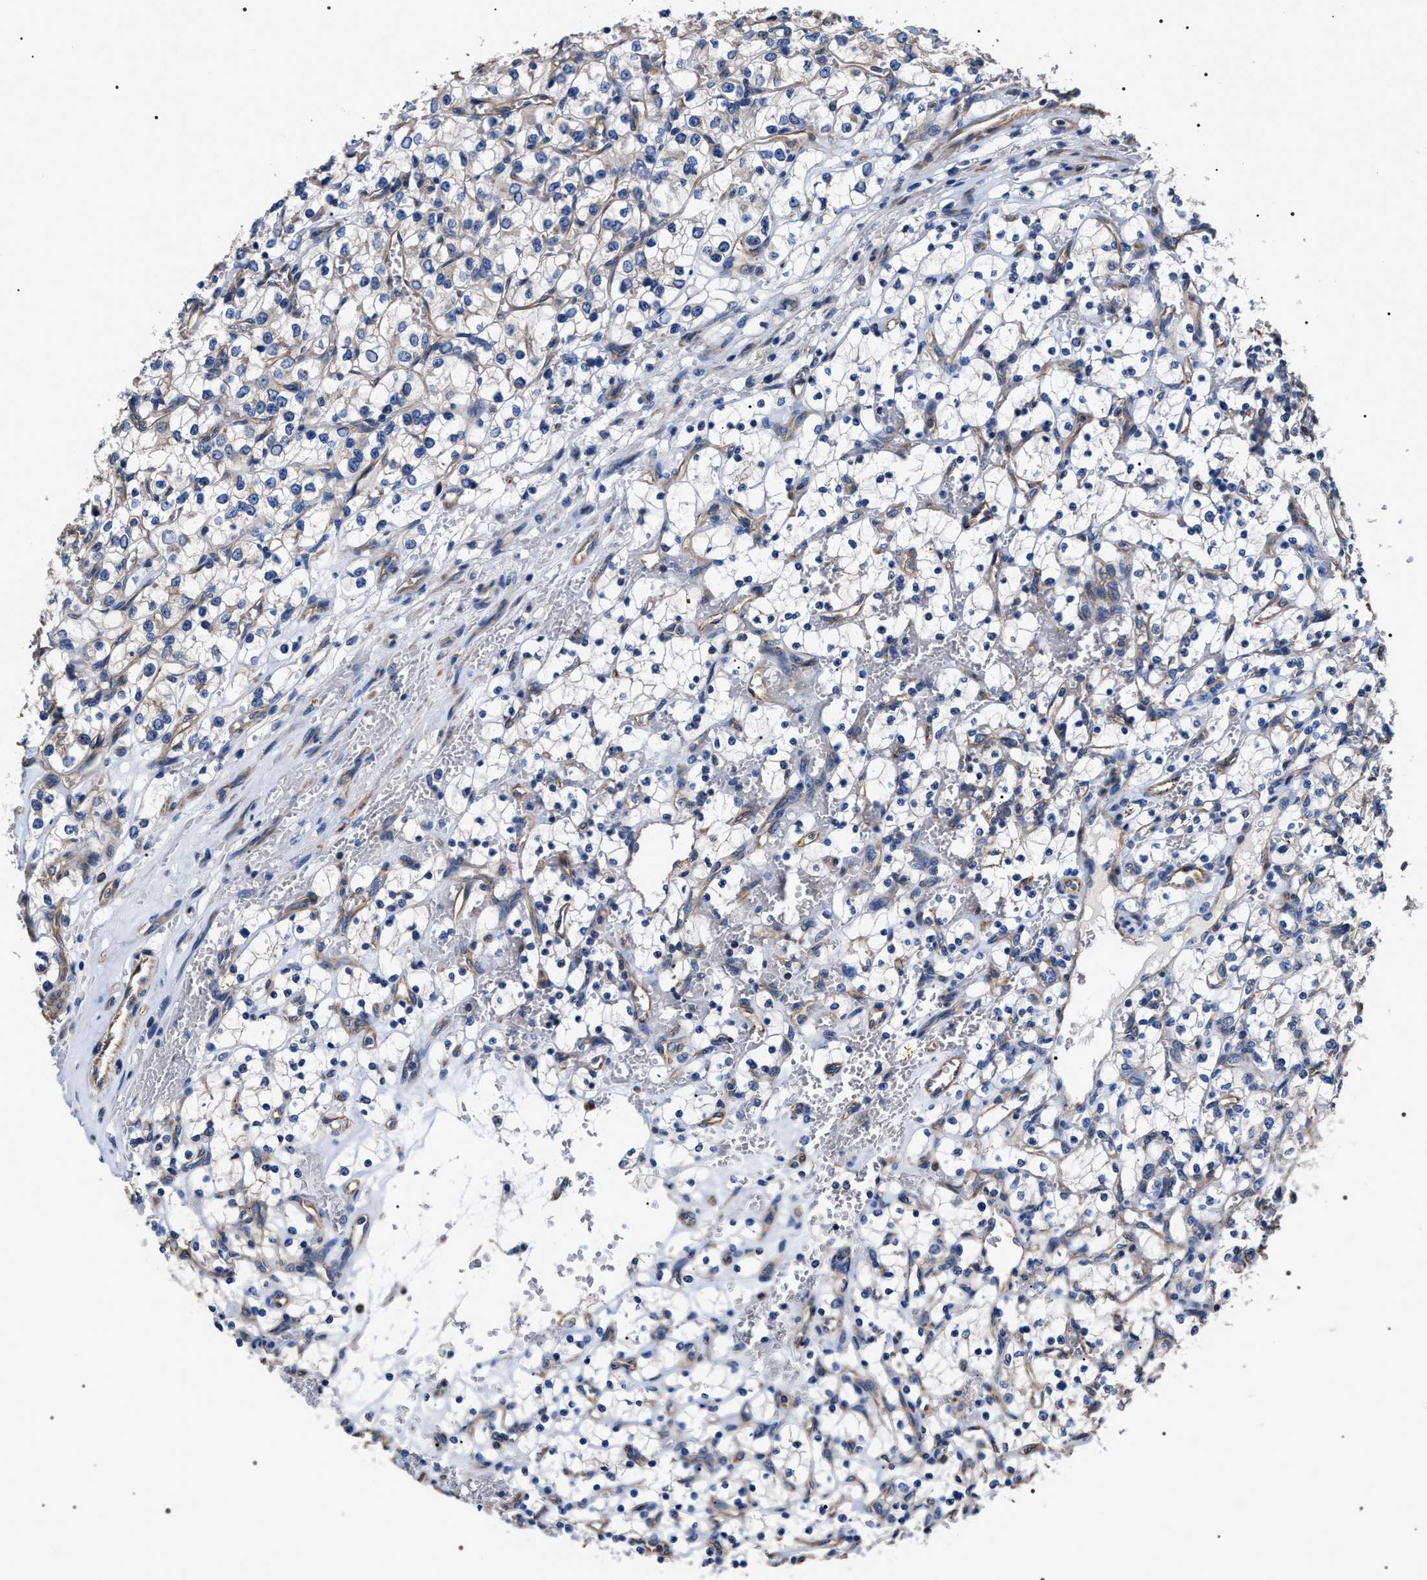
{"staining": {"intensity": "negative", "quantity": "none", "location": "none"}, "tissue": "renal cancer", "cell_type": "Tumor cells", "image_type": "cancer", "snomed": [{"axis": "morphology", "description": "Adenocarcinoma, NOS"}, {"axis": "topography", "description": "Kidney"}], "caption": "An image of human renal adenocarcinoma is negative for staining in tumor cells.", "gene": "TSPAN33", "patient": {"sex": "female", "age": 69}}